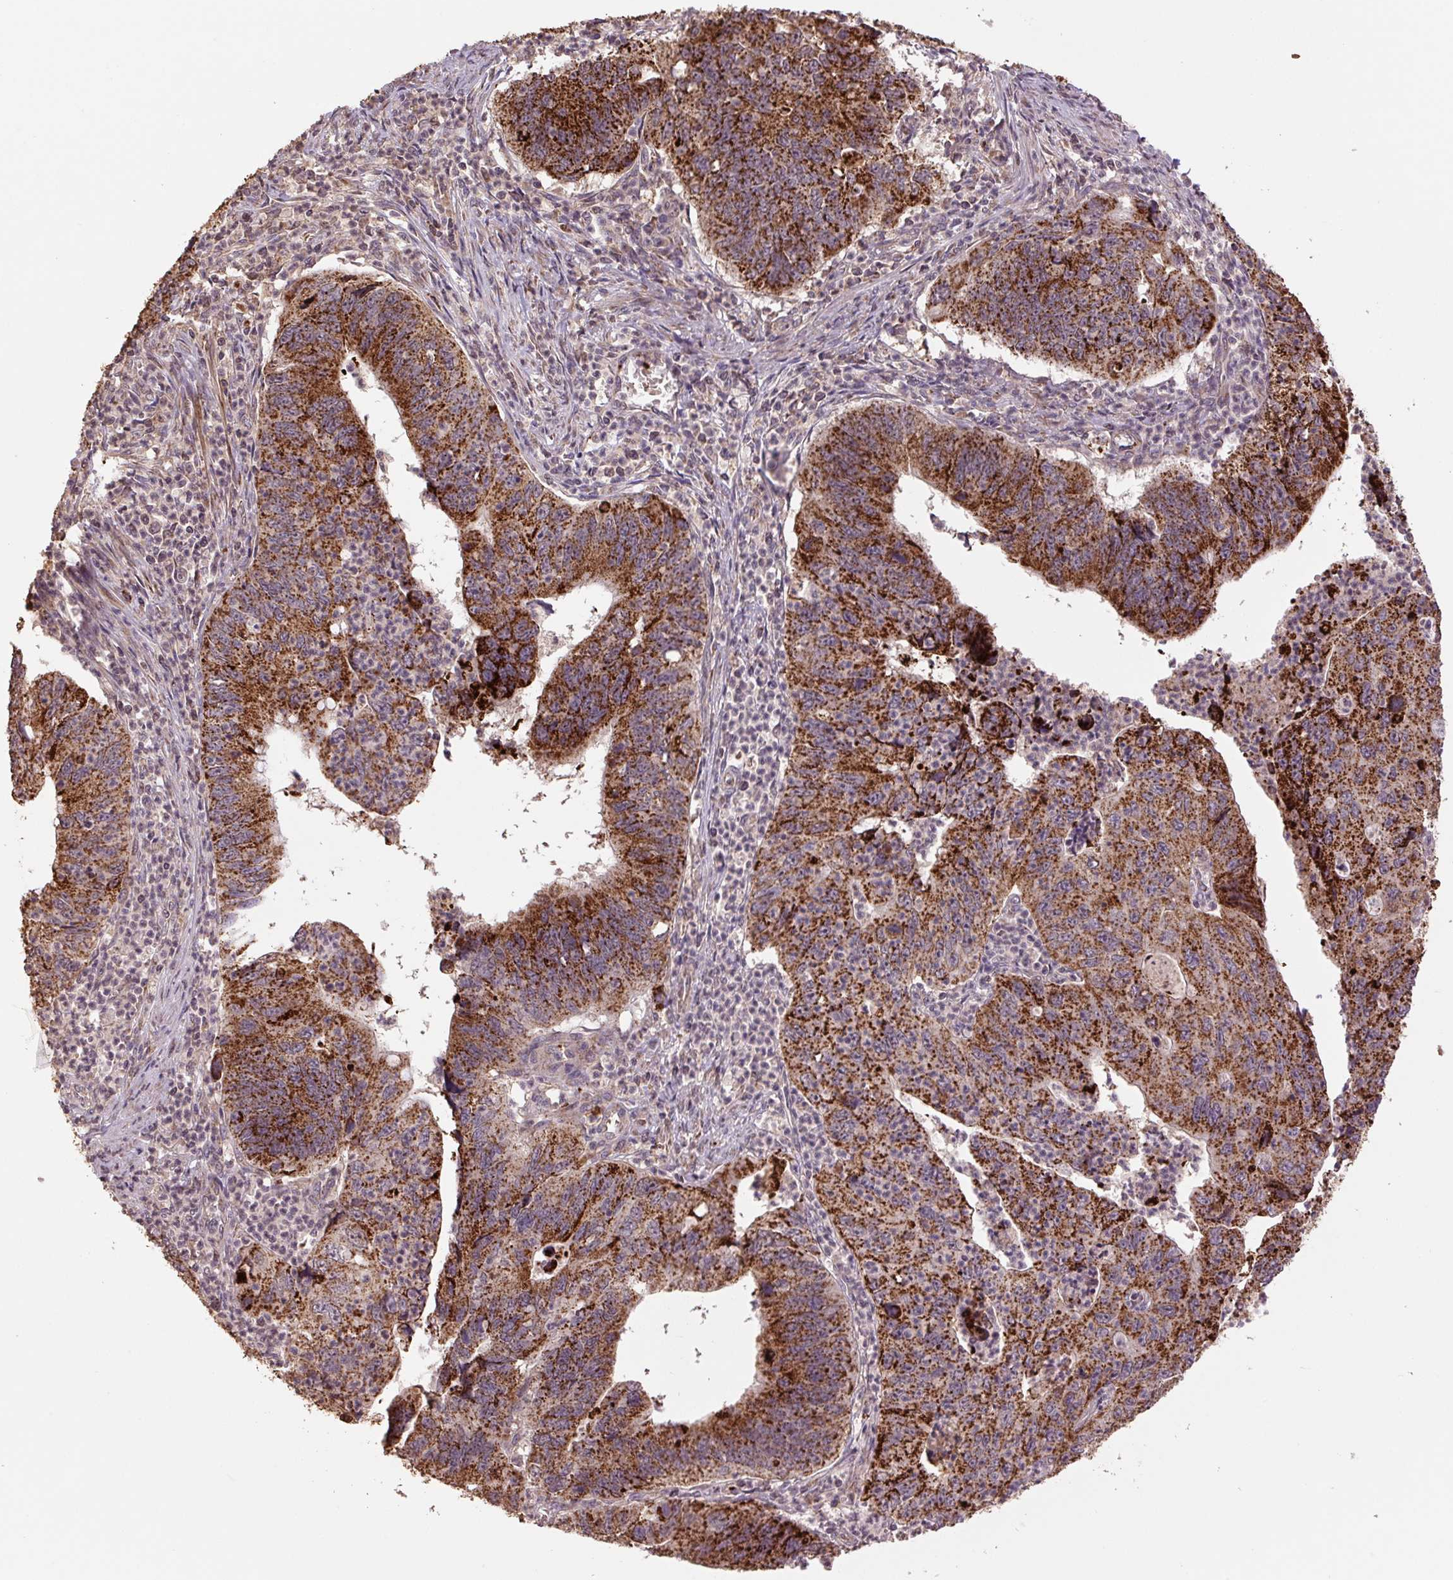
{"staining": {"intensity": "strong", "quantity": ">75%", "location": "cytoplasmic/membranous"}, "tissue": "stomach cancer", "cell_type": "Tumor cells", "image_type": "cancer", "snomed": [{"axis": "morphology", "description": "Adenocarcinoma, NOS"}, {"axis": "topography", "description": "Stomach"}], "caption": "The histopathology image exhibits a brown stain indicating the presence of a protein in the cytoplasmic/membranous of tumor cells in stomach cancer (adenocarcinoma).", "gene": "TMEM160", "patient": {"sex": "male", "age": 59}}